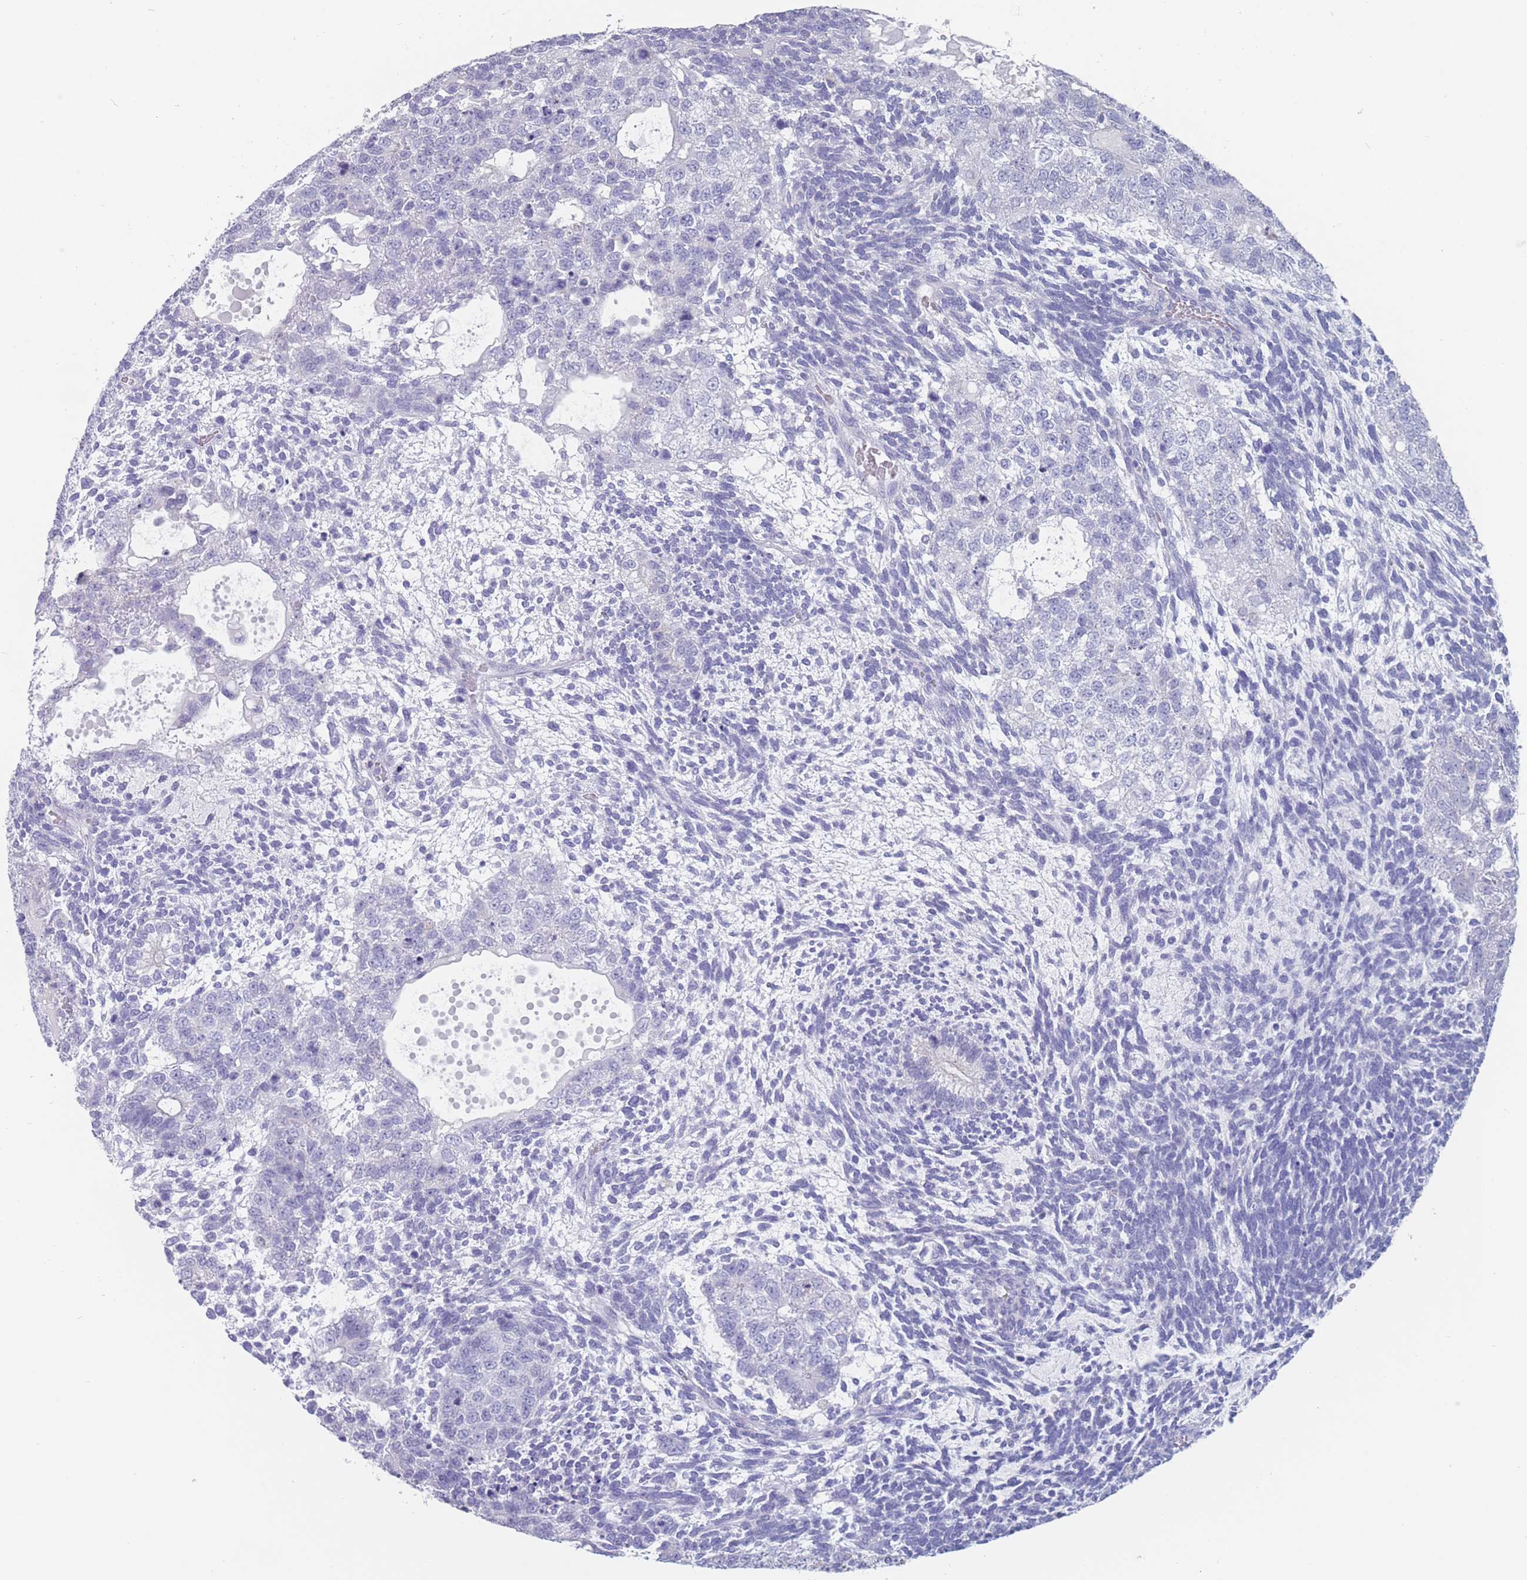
{"staining": {"intensity": "negative", "quantity": "none", "location": "none"}, "tissue": "testis cancer", "cell_type": "Tumor cells", "image_type": "cancer", "snomed": [{"axis": "morphology", "description": "Carcinoma, Embryonal, NOS"}, {"axis": "topography", "description": "Testis"}], "caption": "Image shows no significant protein expression in tumor cells of embryonal carcinoma (testis). Brightfield microscopy of immunohistochemistry (IHC) stained with DAB (3,3'-diaminobenzidine) (brown) and hematoxylin (blue), captured at high magnification.", "gene": "CYP51A1", "patient": {"sex": "male", "age": 23}}